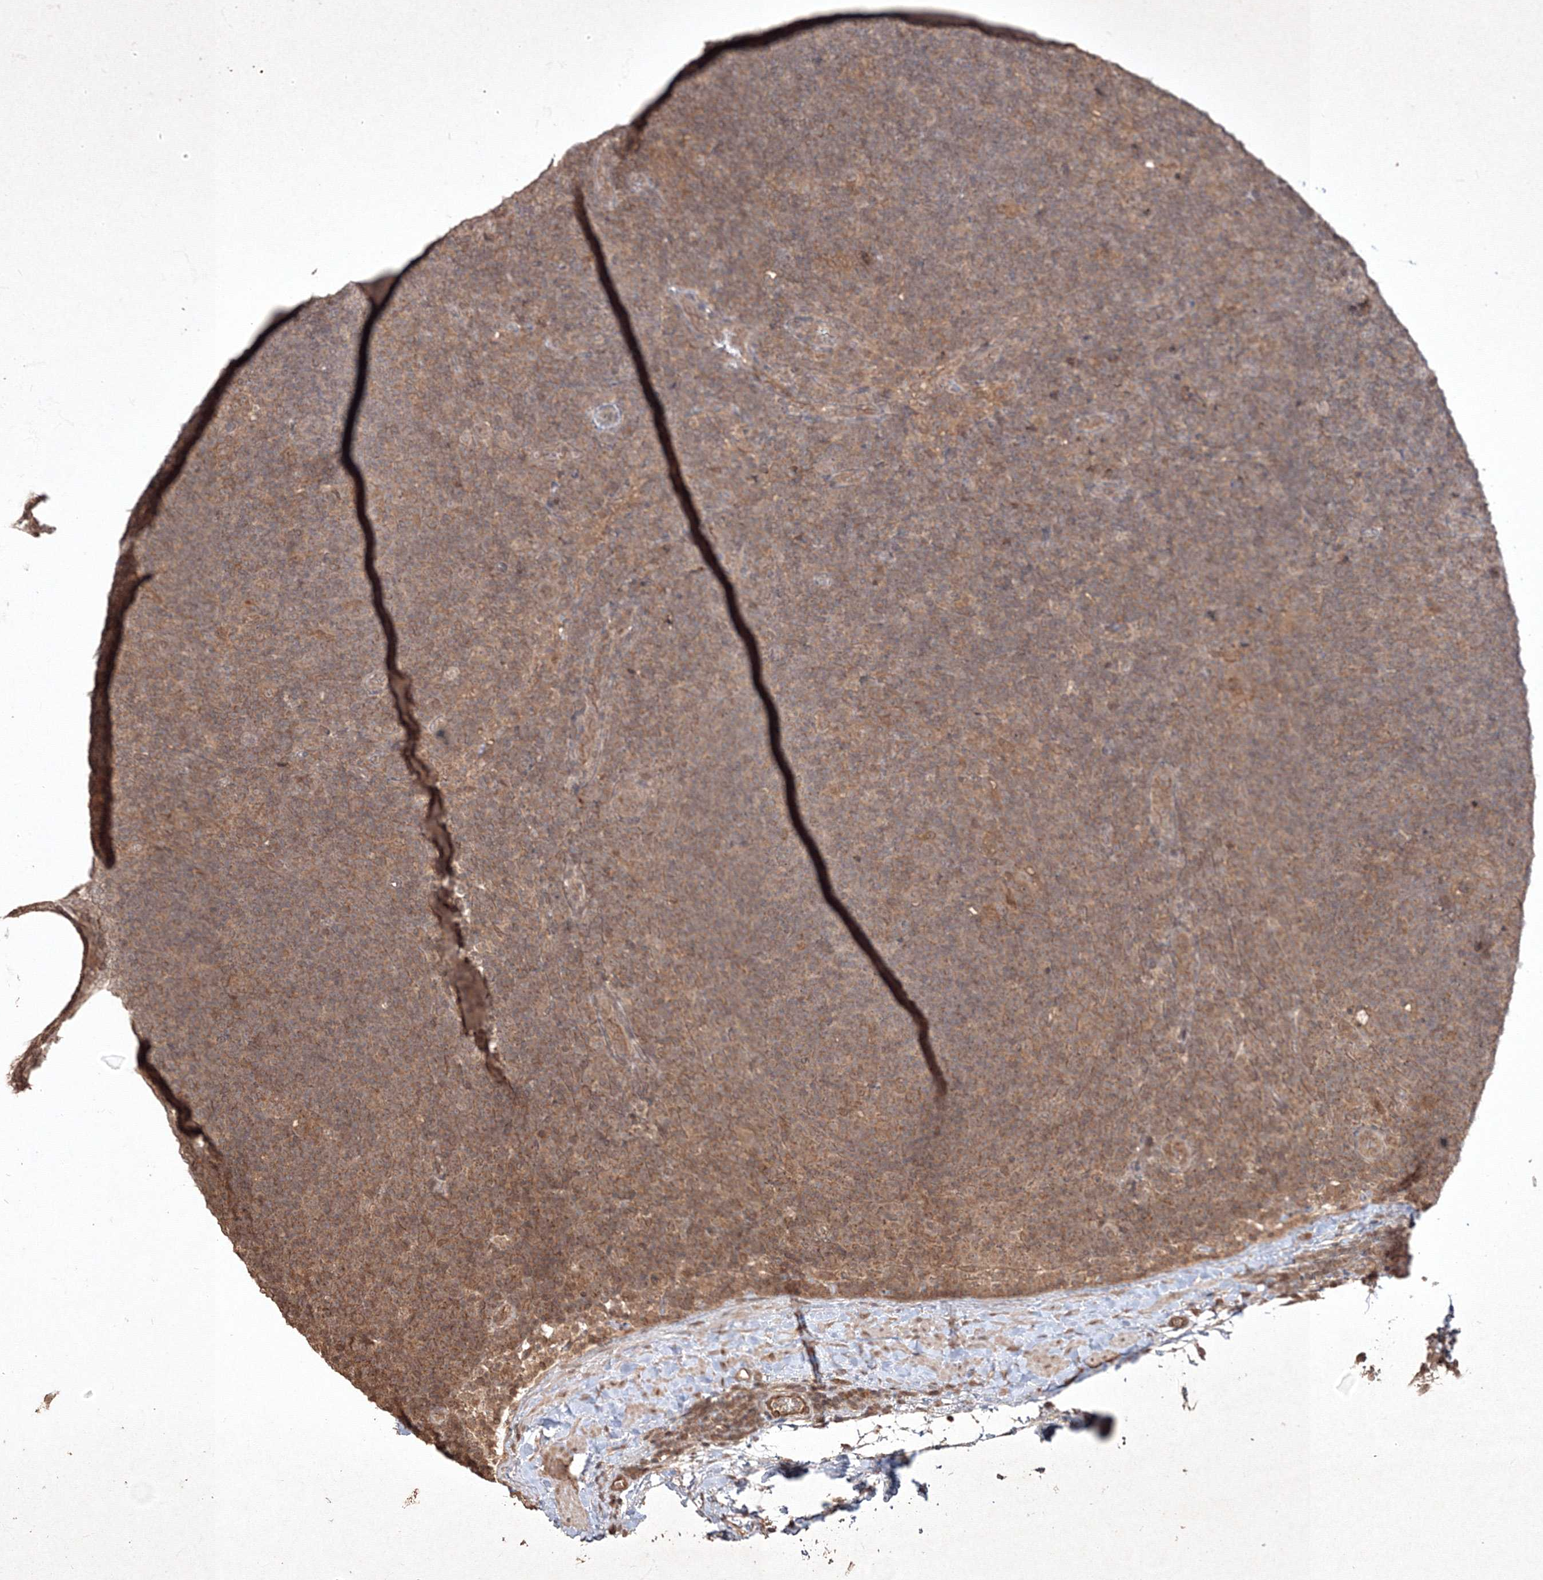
{"staining": {"intensity": "weak", "quantity": "25%-75%", "location": "cytoplasmic/membranous"}, "tissue": "lymphoma", "cell_type": "Tumor cells", "image_type": "cancer", "snomed": [{"axis": "morphology", "description": "Hodgkin's disease, NOS"}, {"axis": "topography", "description": "Lymph node"}], "caption": "This is a micrograph of immunohistochemistry (IHC) staining of Hodgkin's disease, which shows weak staining in the cytoplasmic/membranous of tumor cells.", "gene": "PELI3", "patient": {"sex": "female", "age": 57}}